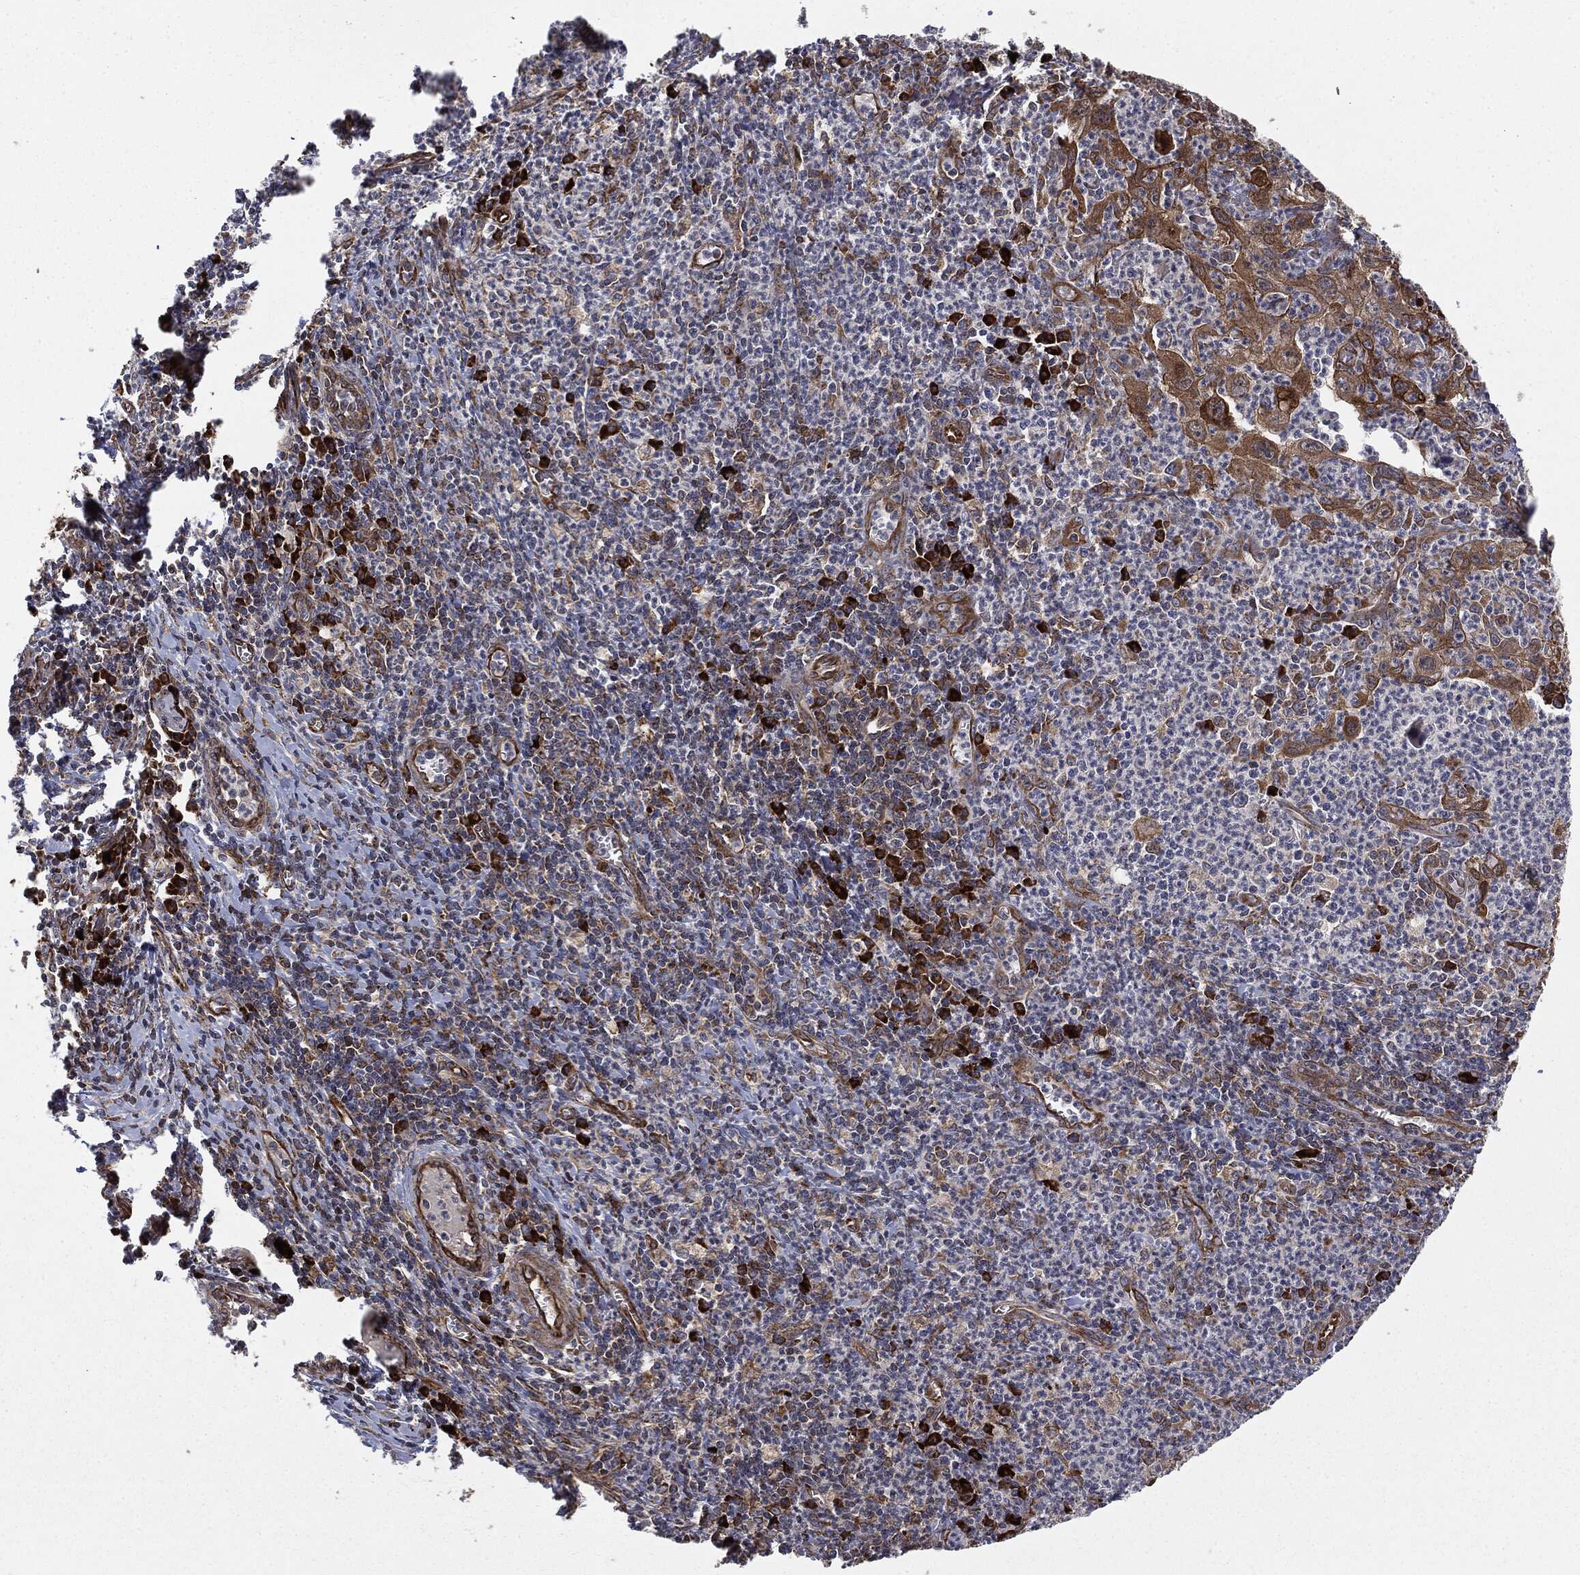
{"staining": {"intensity": "moderate", "quantity": ">75%", "location": "cytoplasmic/membranous"}, "tissue": "cervical cancer", "cell_type": "Tumor cells", "image_type": "cancer", "snomed": [{"axis": "morphology", "description": "Squamous cell carcinoma, NOS"}, {"axis": "topography", "description": "Cervix"}], "caption": "Protein staining exhibits moderate cytoplasmic/membranous expression in about >75% of tumor cells in cervical squamous cell carcinoma.", "gene": "CYLD", "patient": {"sex": "female", "age": 26}}